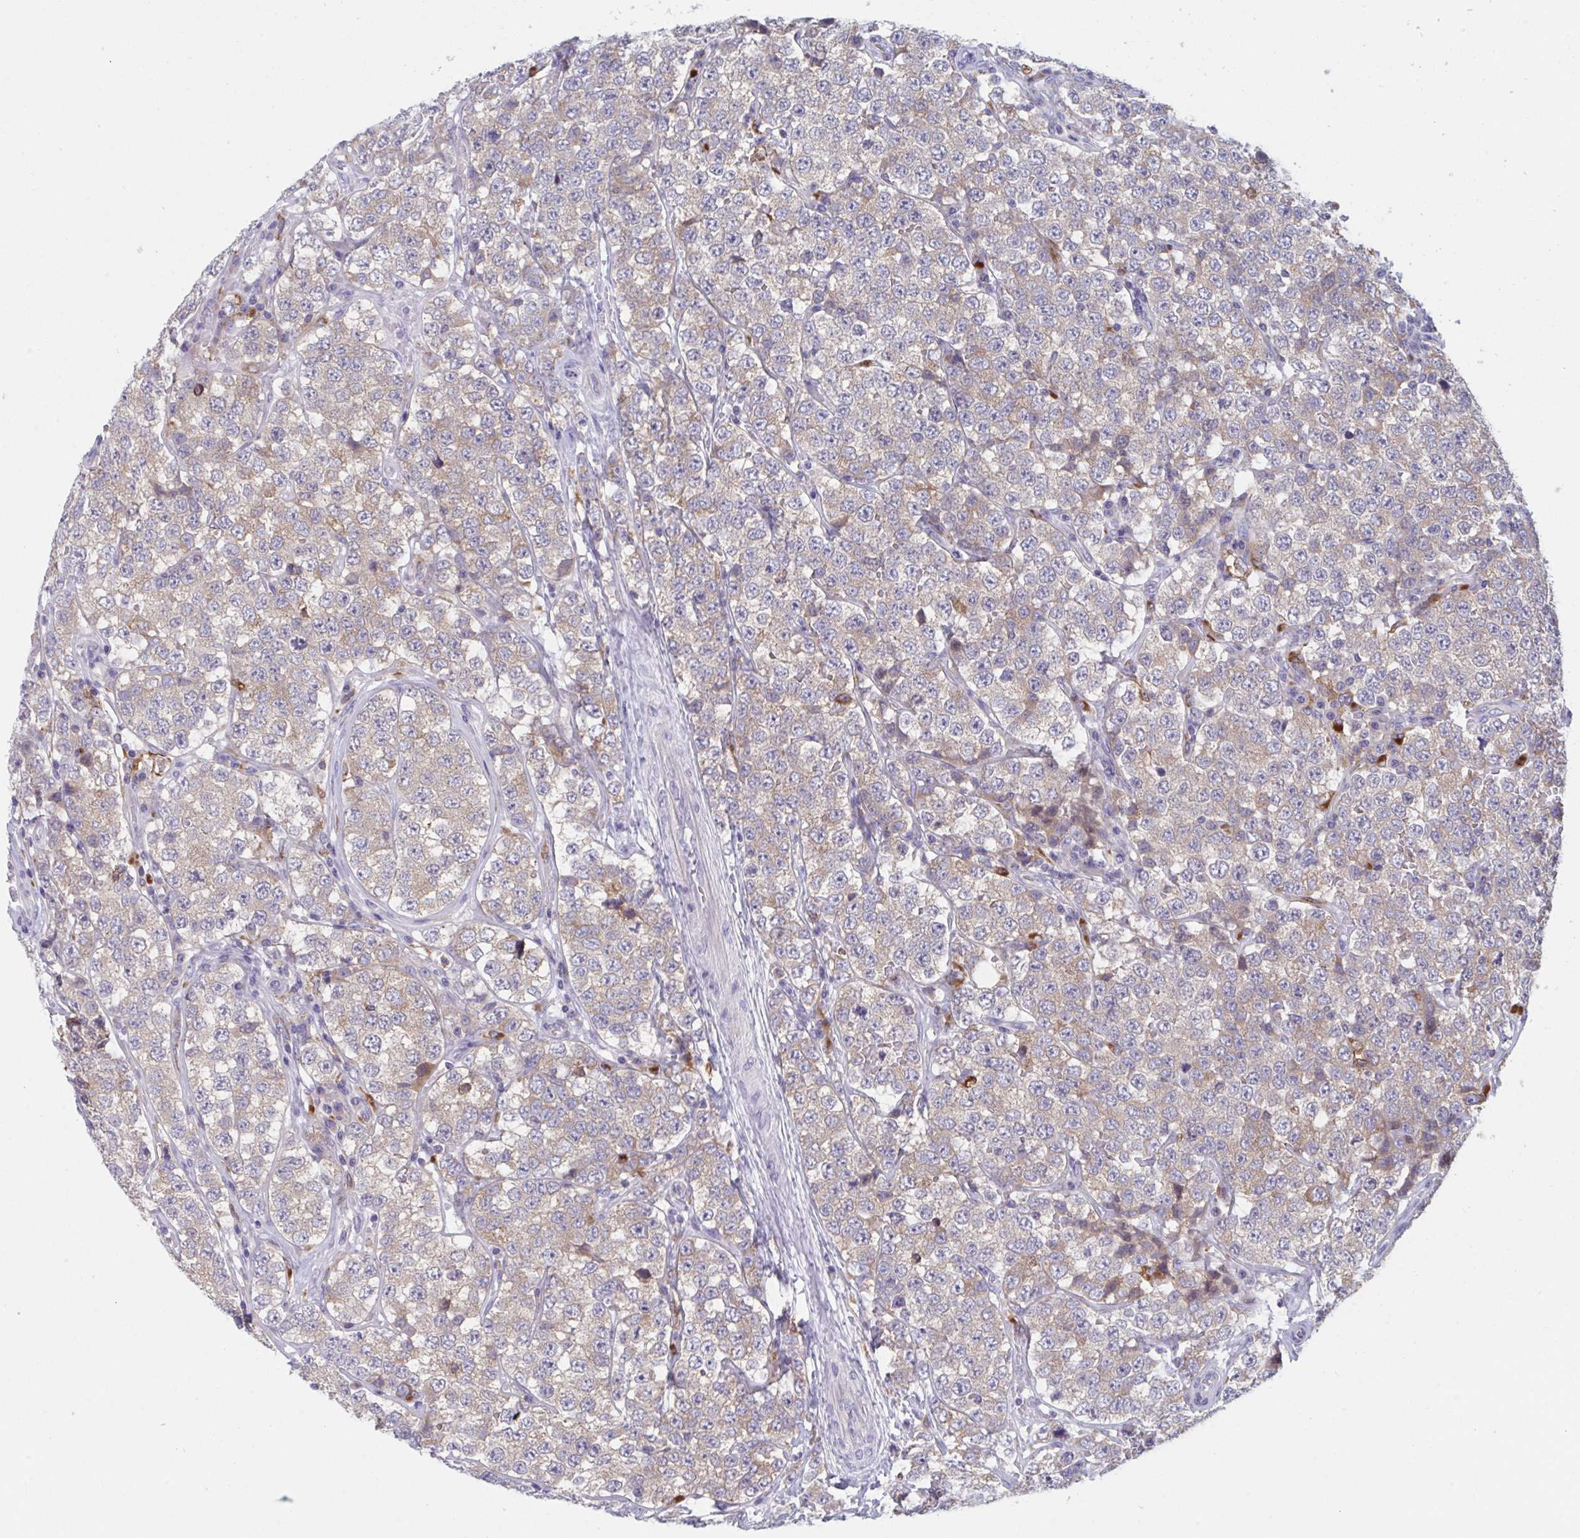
{"staining": {"intensity": "moderate", "quantity": "25%-75%", "location": "cytoplasmic/membranous"}, "tissue": "testis cancer", "cell_type": "Tumor cells", "image_type": "cancer", "snomed": [{"axis": "morphology", "description": "Seminoma, NOS"}, {"axis": "topography", "description": "Testis"}], "caption": "Protein staining shows moderate cytoplasmic/membranous positivity in about 25%-75% of tumor cells in testis cancer.", "gene": "NIPSNAP1", "patient": {"sex": "male", "age": 34}}